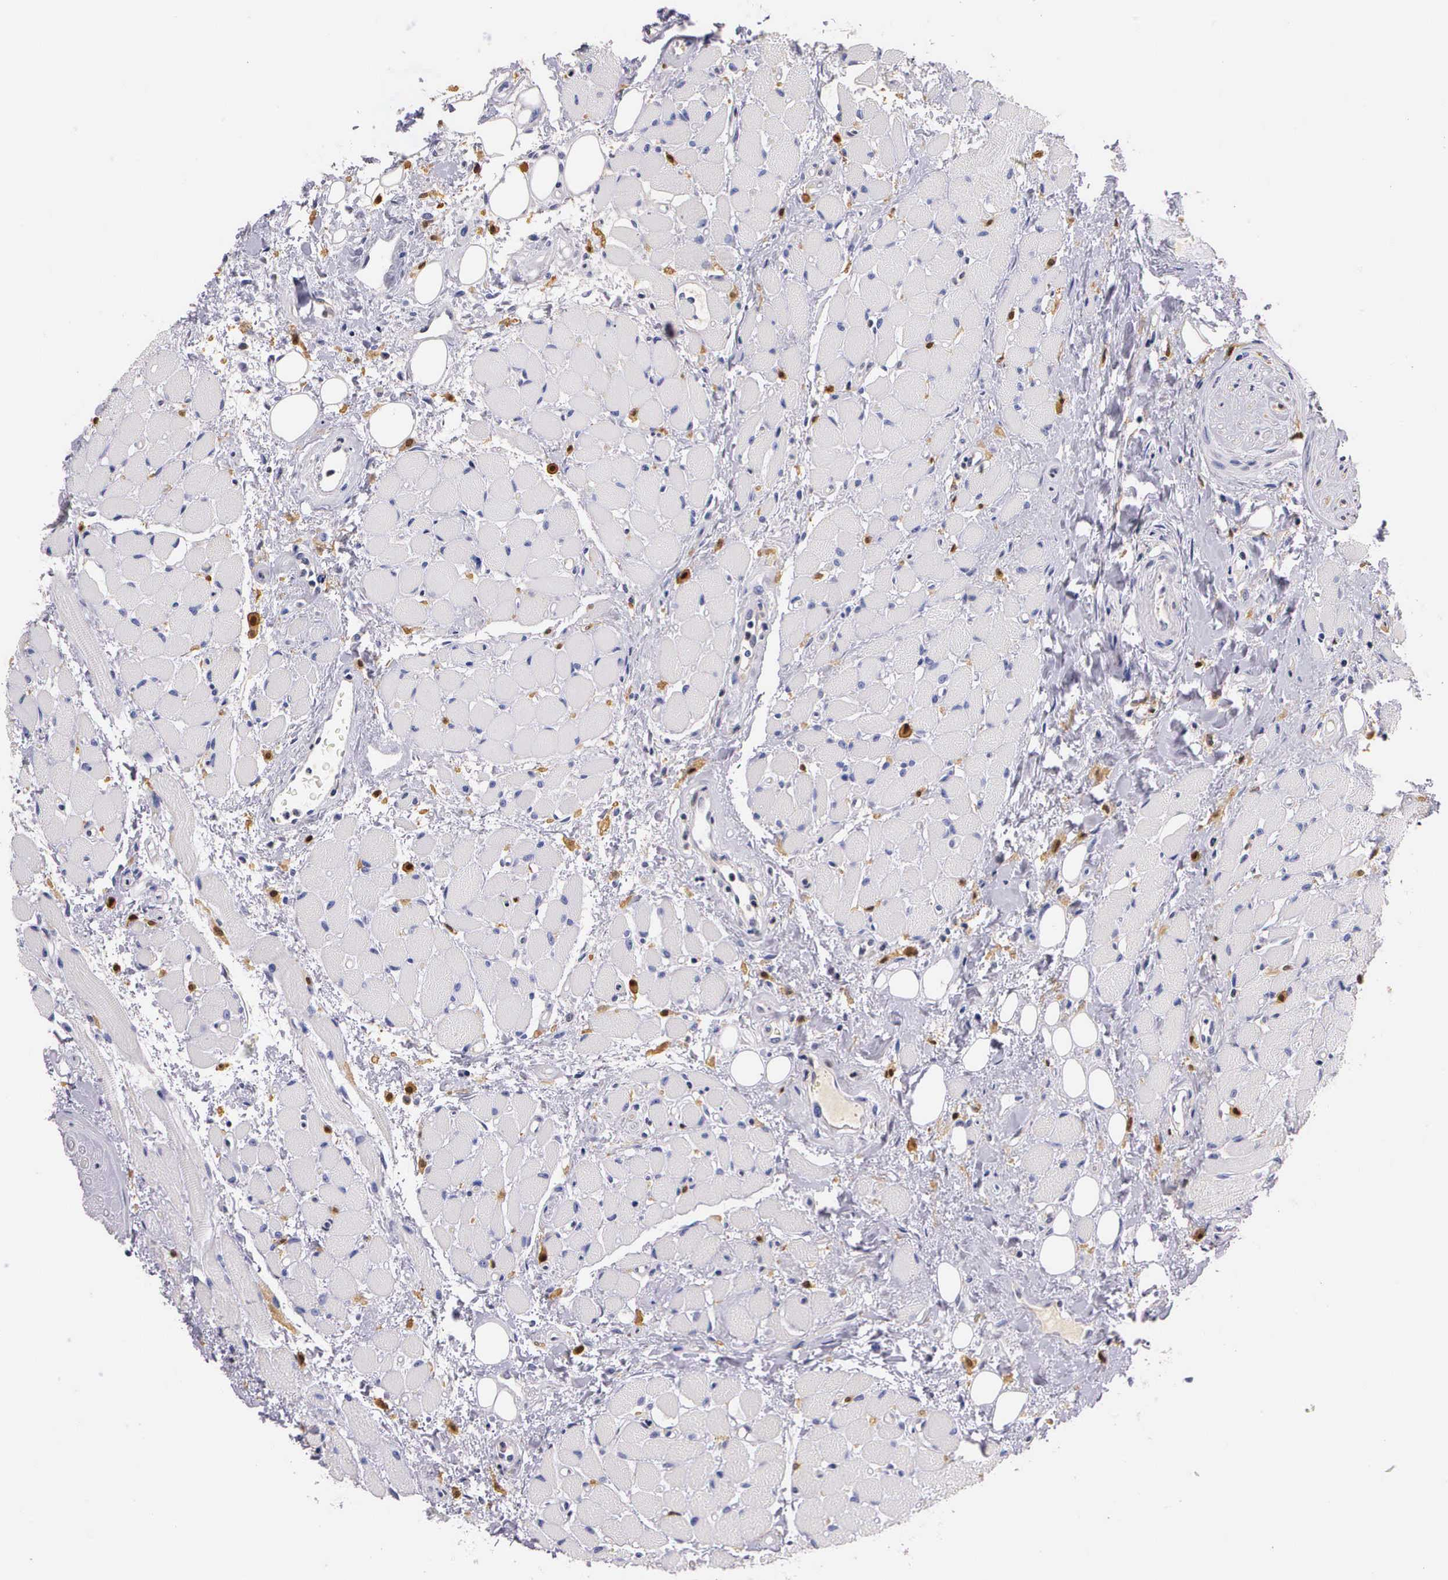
{"staining": {"intensity": "negative", "quantity": "none", "location": "none"}, "tissue": "oral mucosa", "cell_type": "Squamous epithelial cells", "image_type": "normal", "snomed": [{"axis": "morphology", "description": "Normal tissue, NOS"}, {"axis": "topography", "description": "Oral tissue"}], "caption": "Immunohistochemistry (IHC) of benign oral mucosa reveals no staining in squamous epithelial cells.", "gene": "RENBP", "patient": {"sex": "male", "age": 54}}